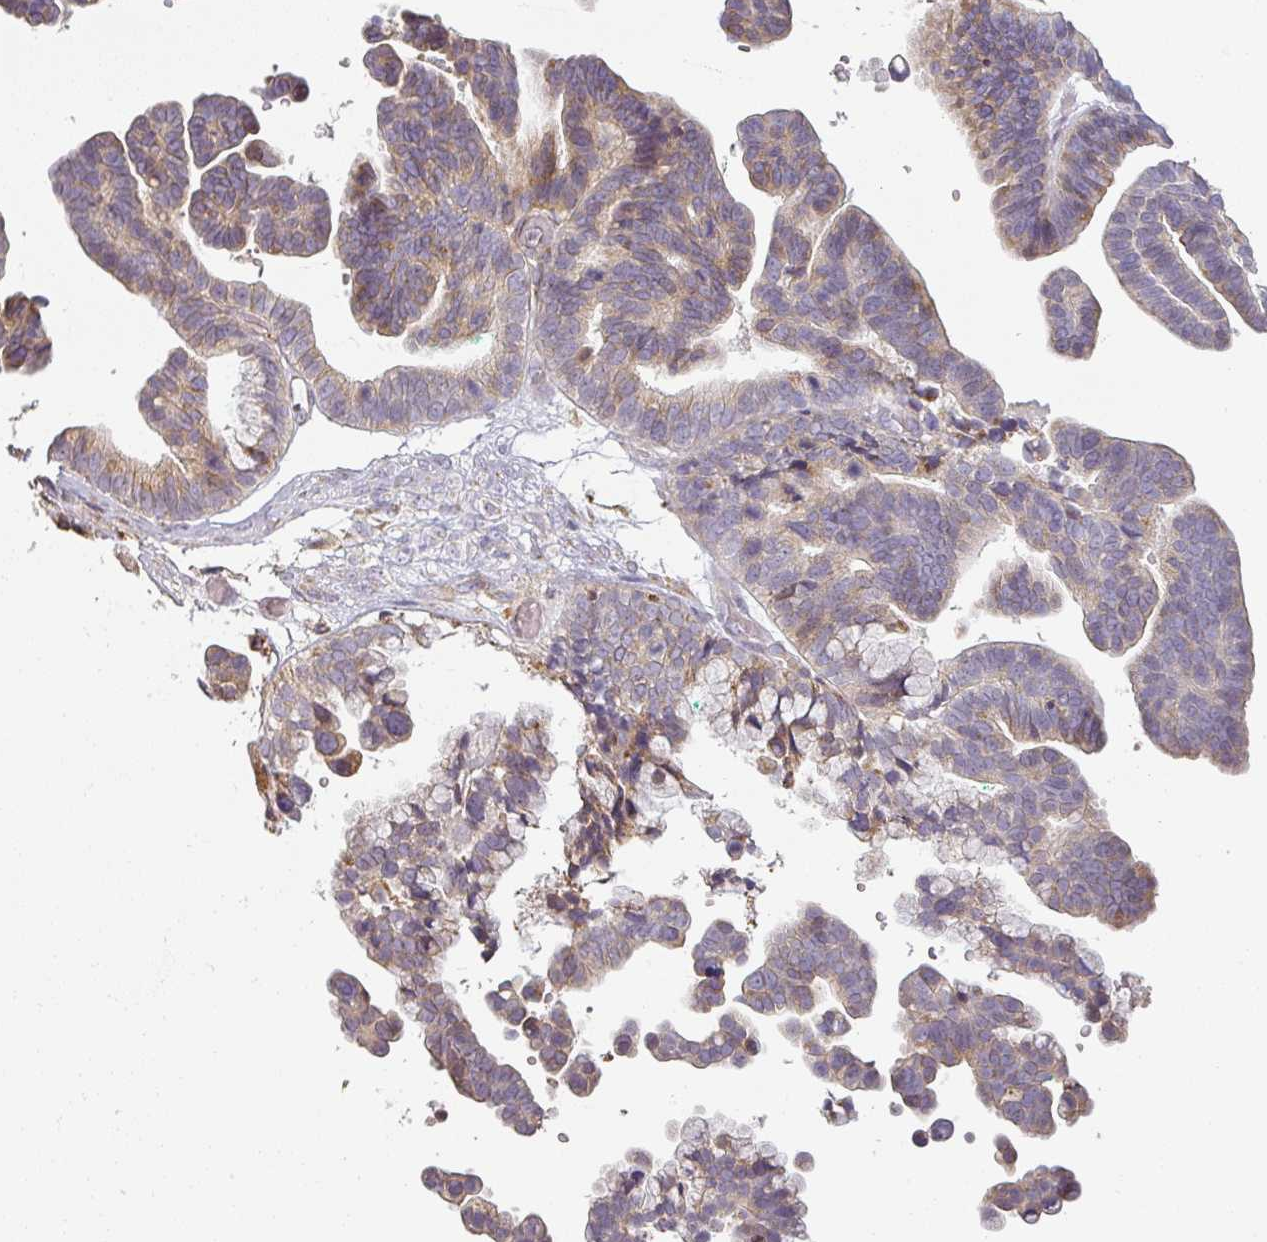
{"staining": {"intensity": "weak", "quantity": "25%-75%", "location": "cytoplasmic/membranous"}, "tissue": "ovarian cancer", "cell_type": "Tumor cells", "image_type": "cancer", "snomed": [{"axis": "morphology", "description": "Cystadenocarcinoma, serous, NOS"}, {"axis": "topography", "description": "Ovary"}], "caption": "Protein positivity by IHC displays weak cytoplasmic/membranous expression in approximately 25%-75% of tumor cells in ovarian serous cystadenocarcinoma. Immunohistochemistry stains the protein in brown and the nuclei are stained blue.", "gene": "CCDC144A", "patient": {"sex": "female", "age": 56}}